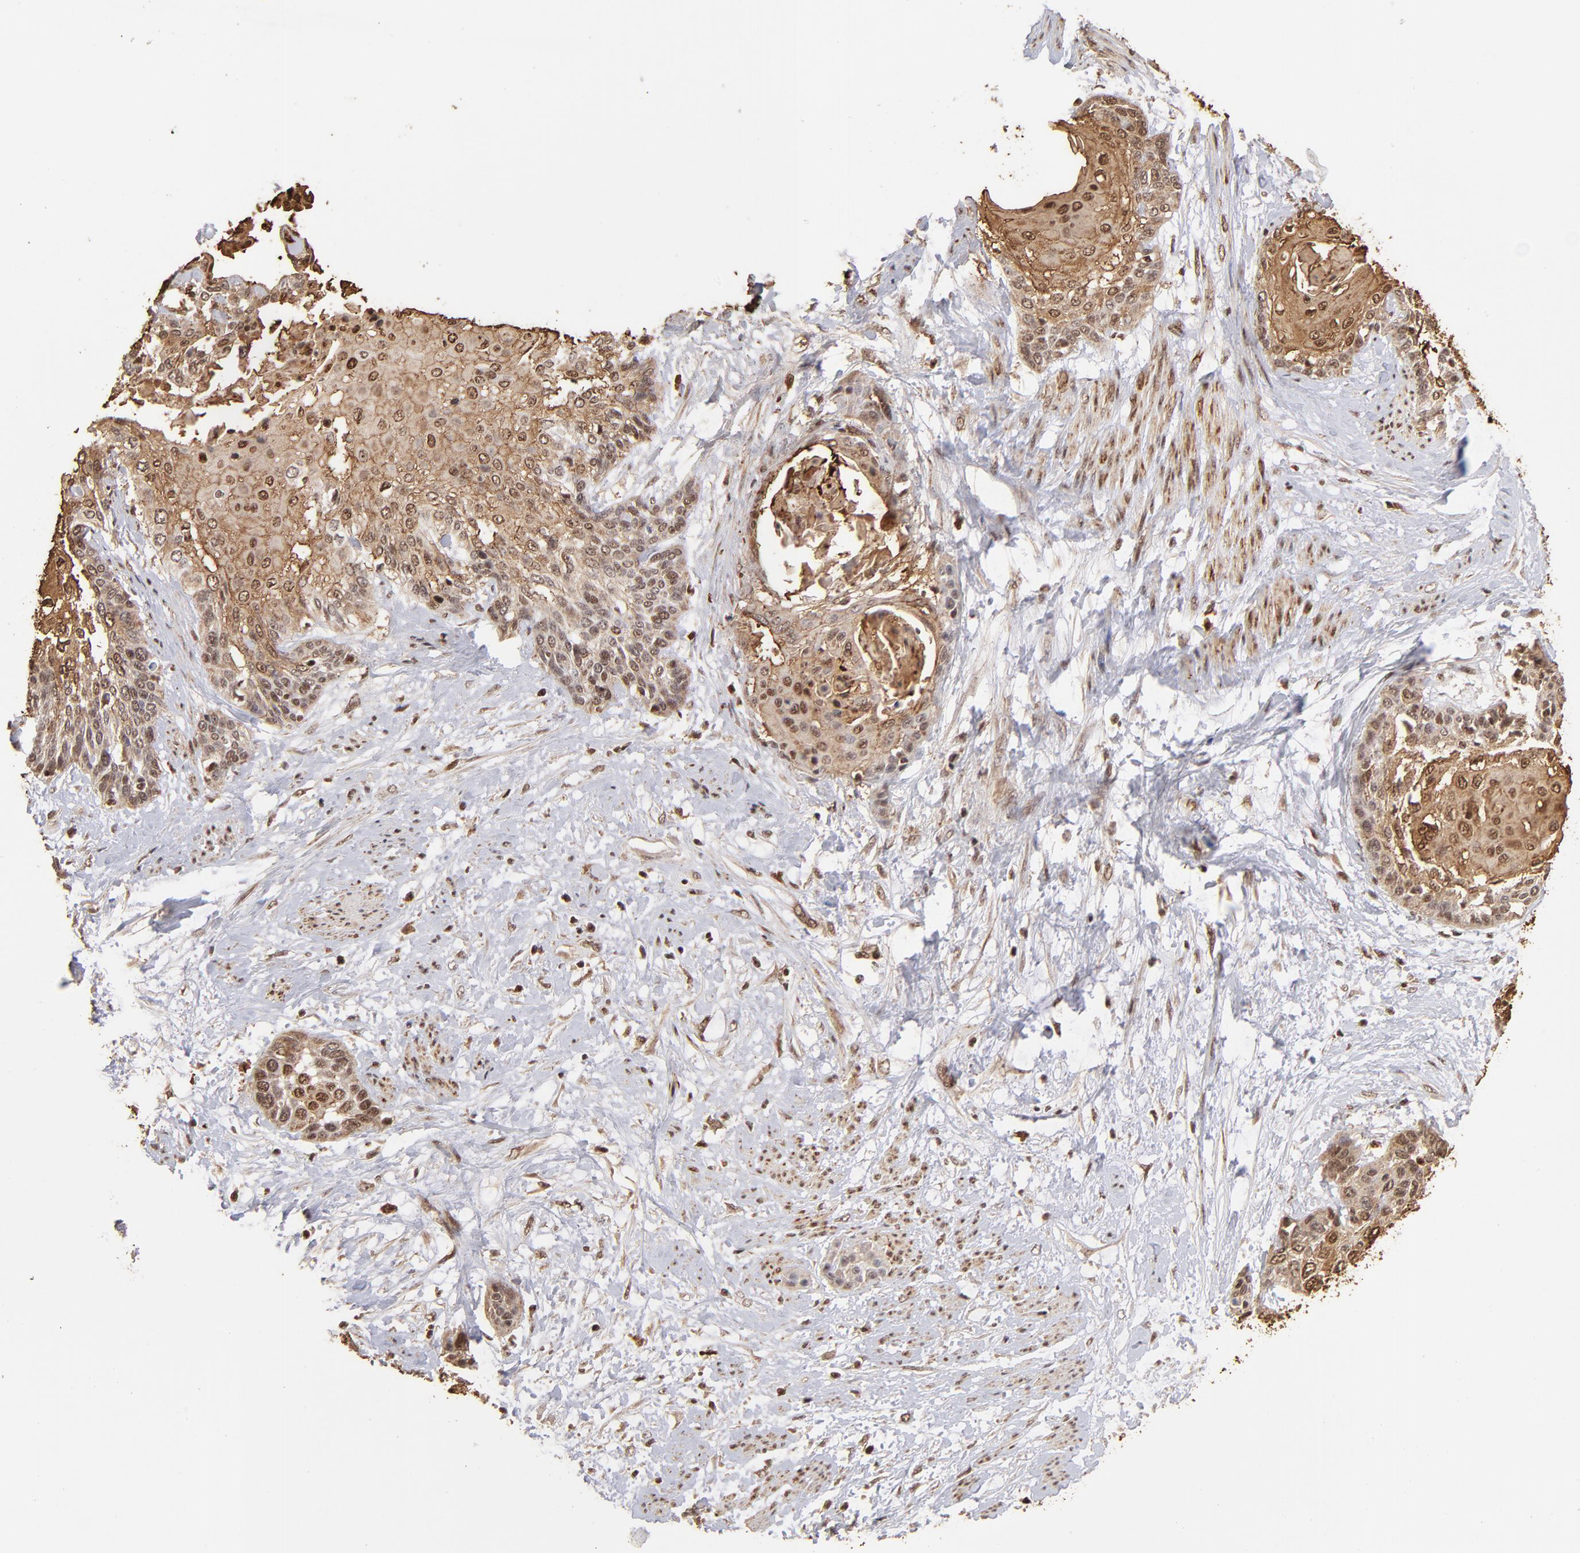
{"staining": {"intensity": "moderate", "quantity": ">75%", "location": "cytoplasmic/membranous,nuclear"}, "tissue": "cervical cancer", "cell_type": "Tumor cells", "image_type": "cancer", "snomed": [{"axis": "morphology", "description": "Squamous cell carcinoma, NOS"}, {"axis": "topography", "description": "Cervix"}], "caption": "The immunohistochemical stain highlights moderate cytoplasmic/membranous and nuclear positivity in tumor cells of squamous cell carcinoma (cervical) tissue.", "gene": "ZFX", "patient": {"sex": "female", "age": 57}}